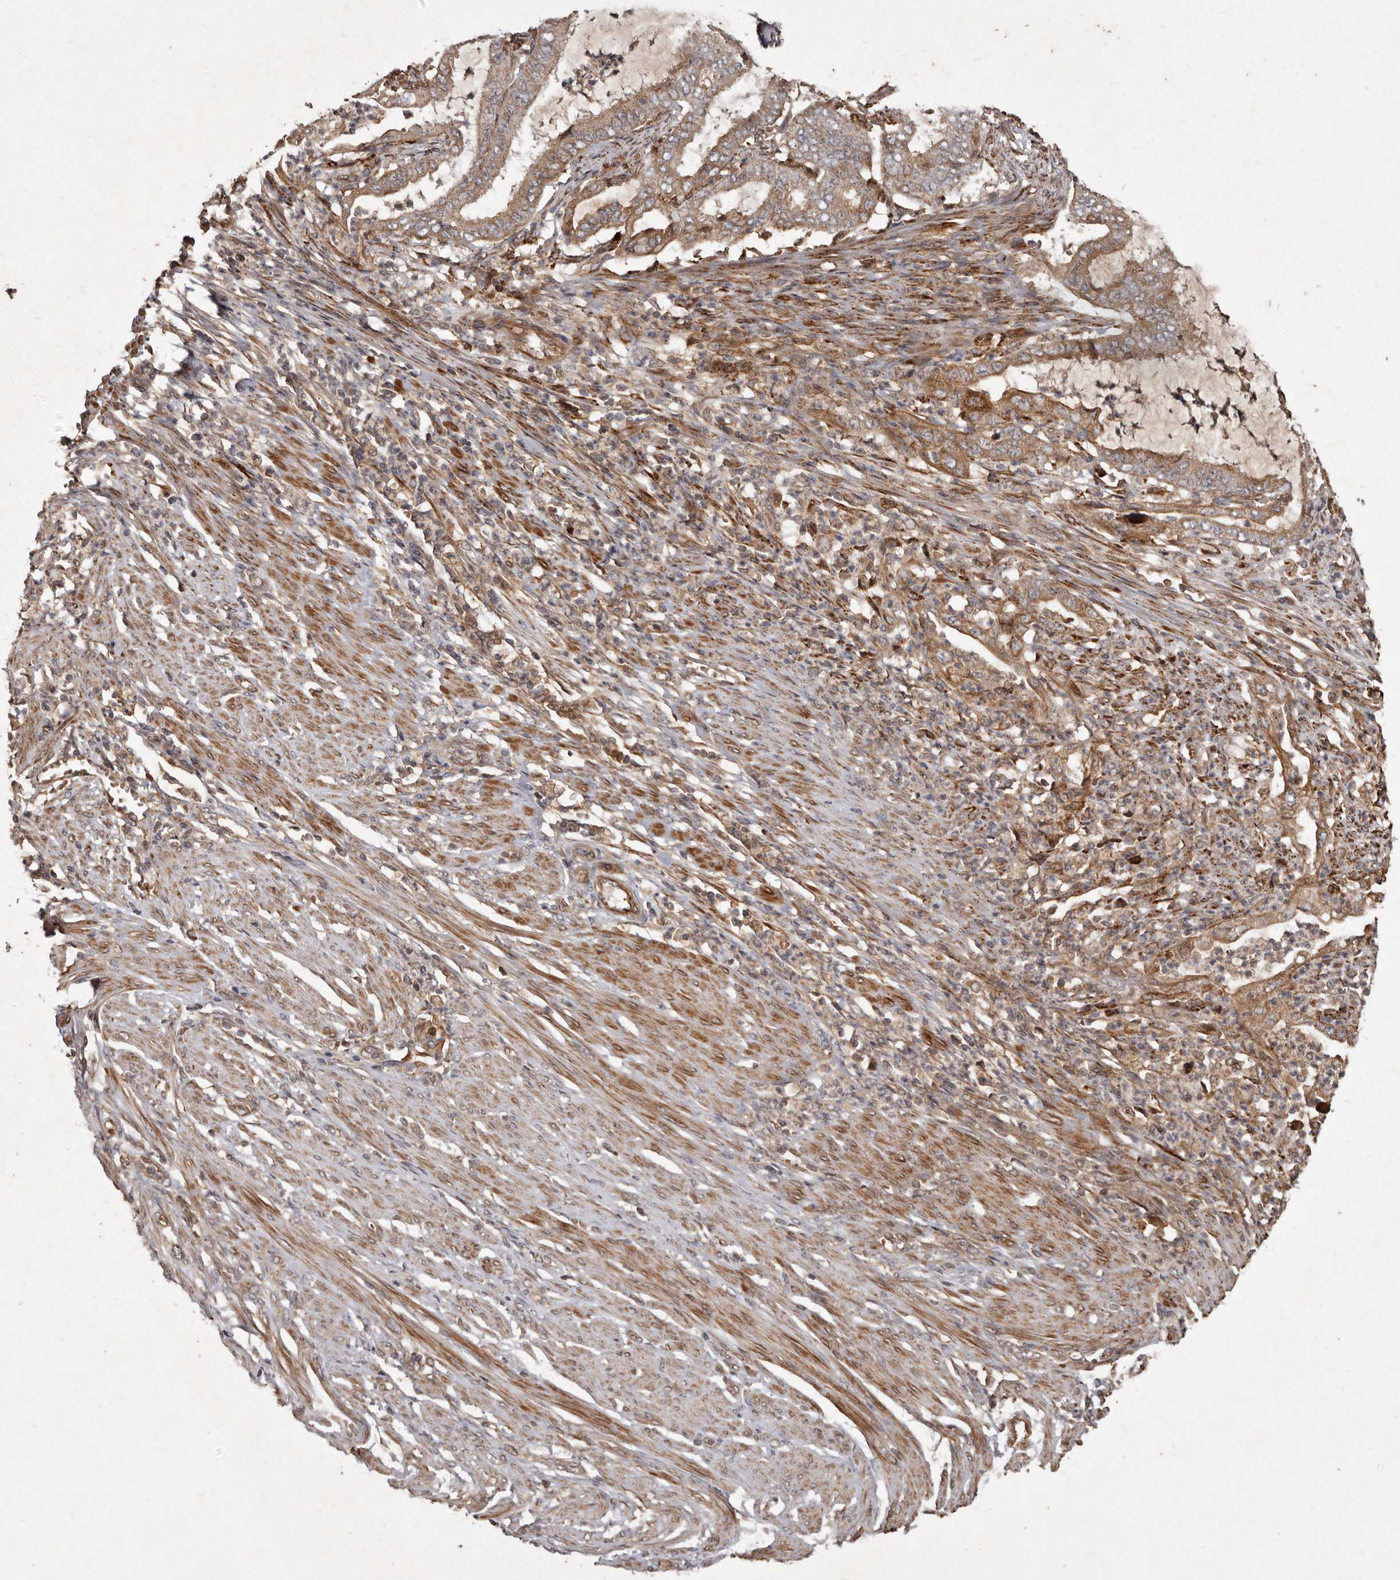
{"staining": {"intensity": "moderate", "quantity": ">75%", "location": "cytoplasmic/membranous"}, "tissue": "endometrial cancer", "cell_type": "Tumor cells", "image_type": "cancer", "snomed": [{"axis": "morphology", "description": "Adenocarcinoma, NOS"}, {"axis": "topography", "description": "Endometrium"}], "caption": "Immunohistochemistry (IHC) (DAB) staining of endometrial adenocarcinoma exhibits moderate cytoplasmic/membranous protein staining in approximately >75% of tumor cells. Nuclei are stained in blue.", "gene": "SEMA3A", "patient": {"sex": "female", "age": 51}}